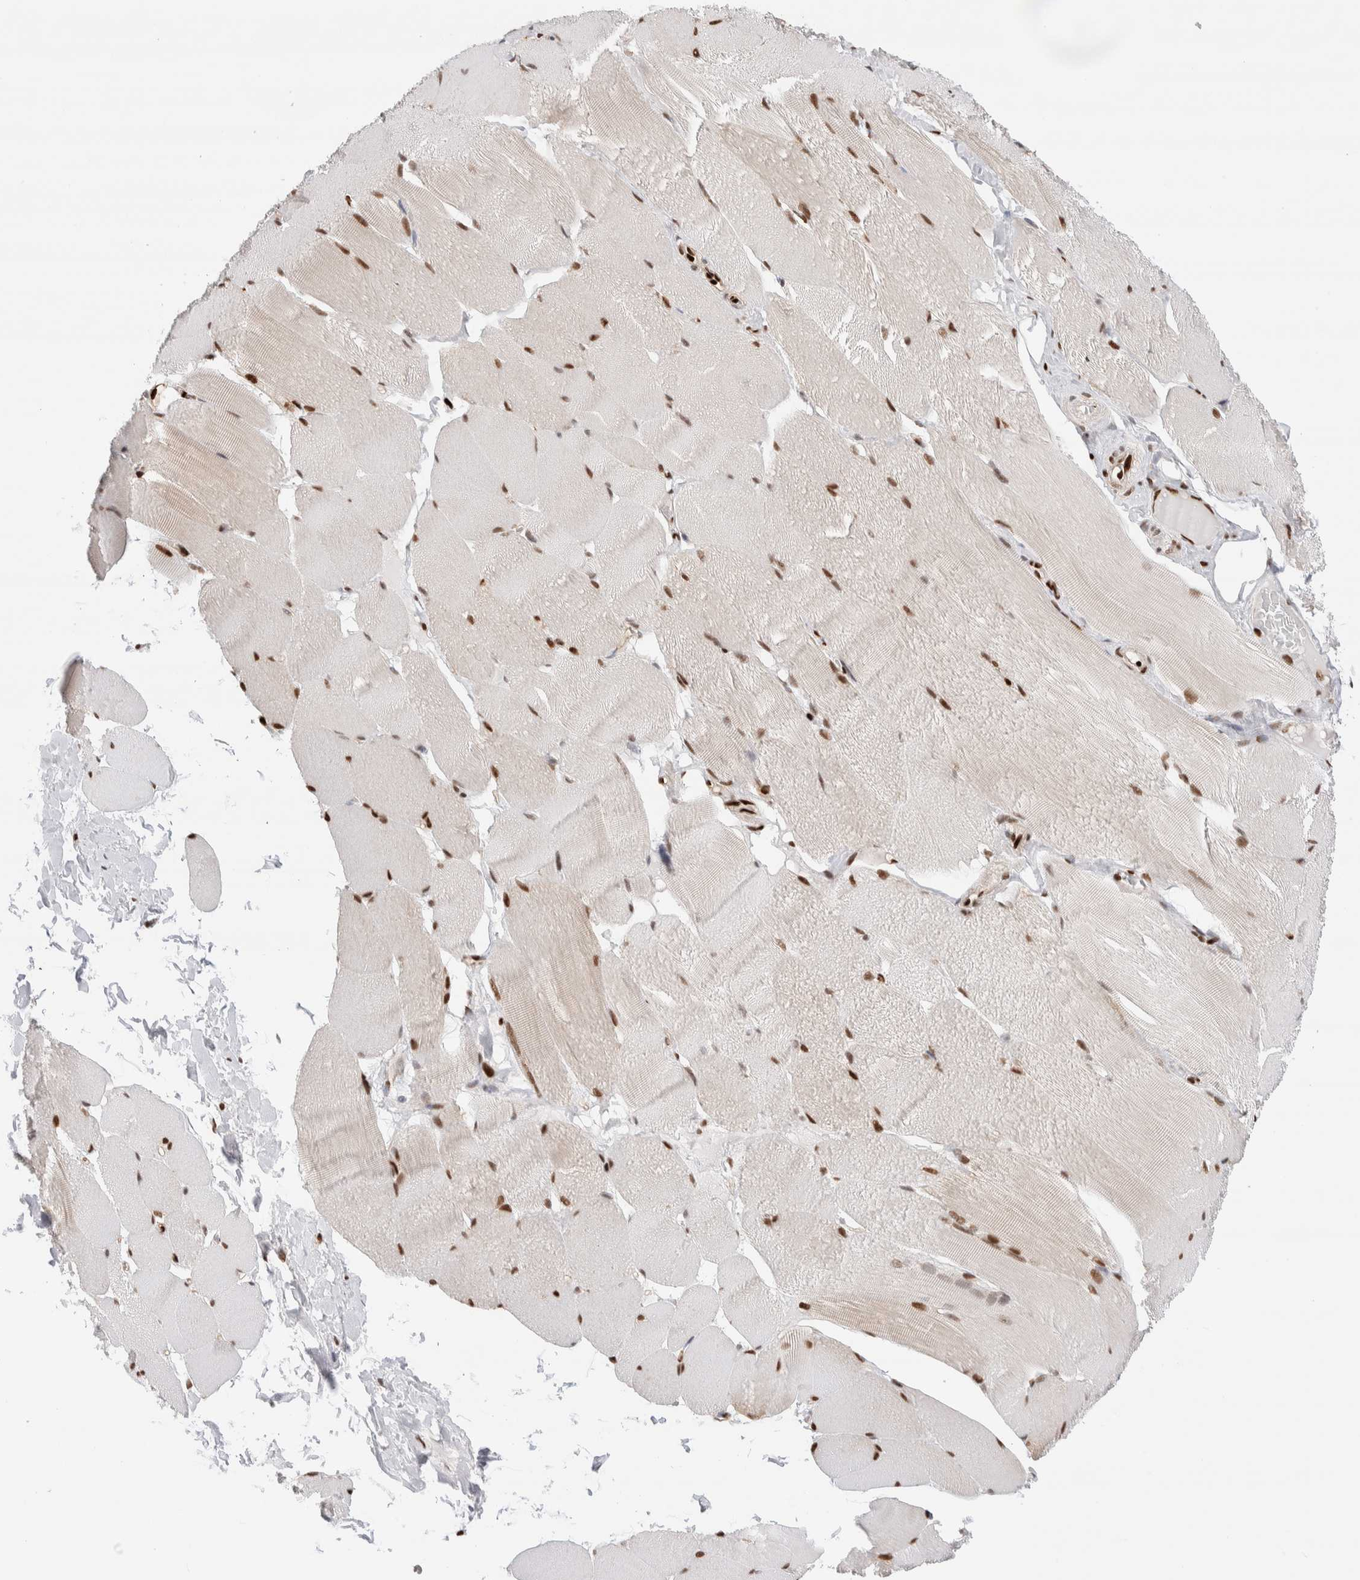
{"staining": {"intensity": "strong", "quantity": "25%-75%", "location": "nuclear"}, "tissue": "skeletal muscle", "cell_type": "Myocytes", "image_type": "normal", "snomed": [{"axis": "morphology", "description": "Normal tissue, NOS"}, {"axis": "topography", "description": "Skin"}, {"axis": "topography", "description": "Skeletal muscle"}], "caption": "About 25%-75% of myocytes in unremarkable skeletal muscle demonstrate strong nuclear protein positivity as visualized by brown immunohistochemical staining.", "gene": "C17orf49", "patient": {"sex": "male", "age": 83}}